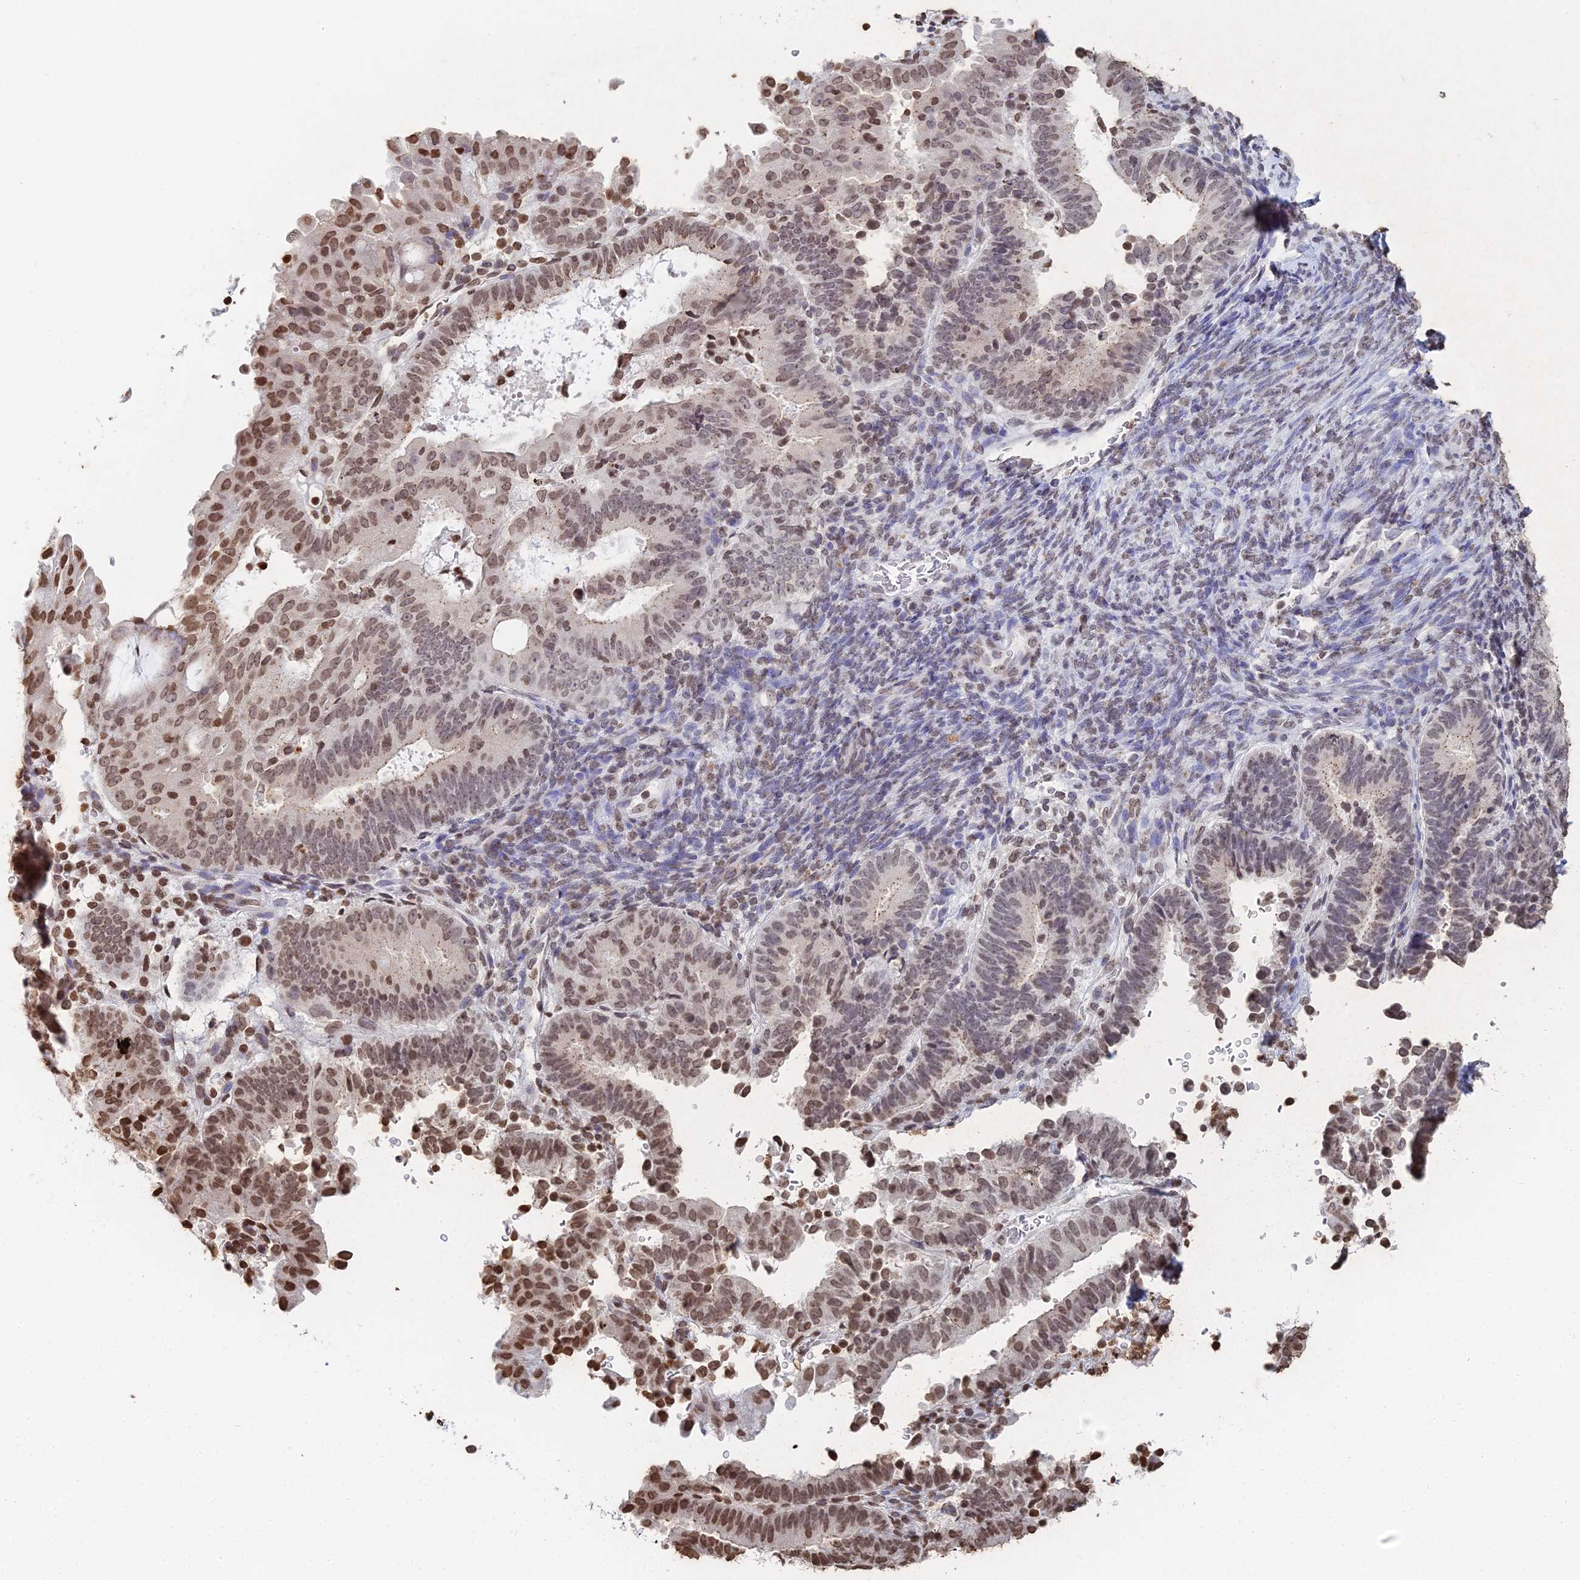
{"staining": {"intensity": "moderate", "quantity": "25%-75%", "location": "nuclear"}, "tissue": "endometrial cancer", "cell_type": "Tumor cells", "image_type": "cancer", "snomed": [{"axis": "morphology", "description": "Adenocarcinoma, NOS"}, {"axis": "topography", "description": "Endometrium"}], "caption": "This image exhibits immunohistochemistry staining of adenocarcinoma (endometrial), with medium moderate nuclear staining in approximately 25%-75% of tumor cells.", "gene": "GBP3", "patient": {"sex": "female", "age": 70}}